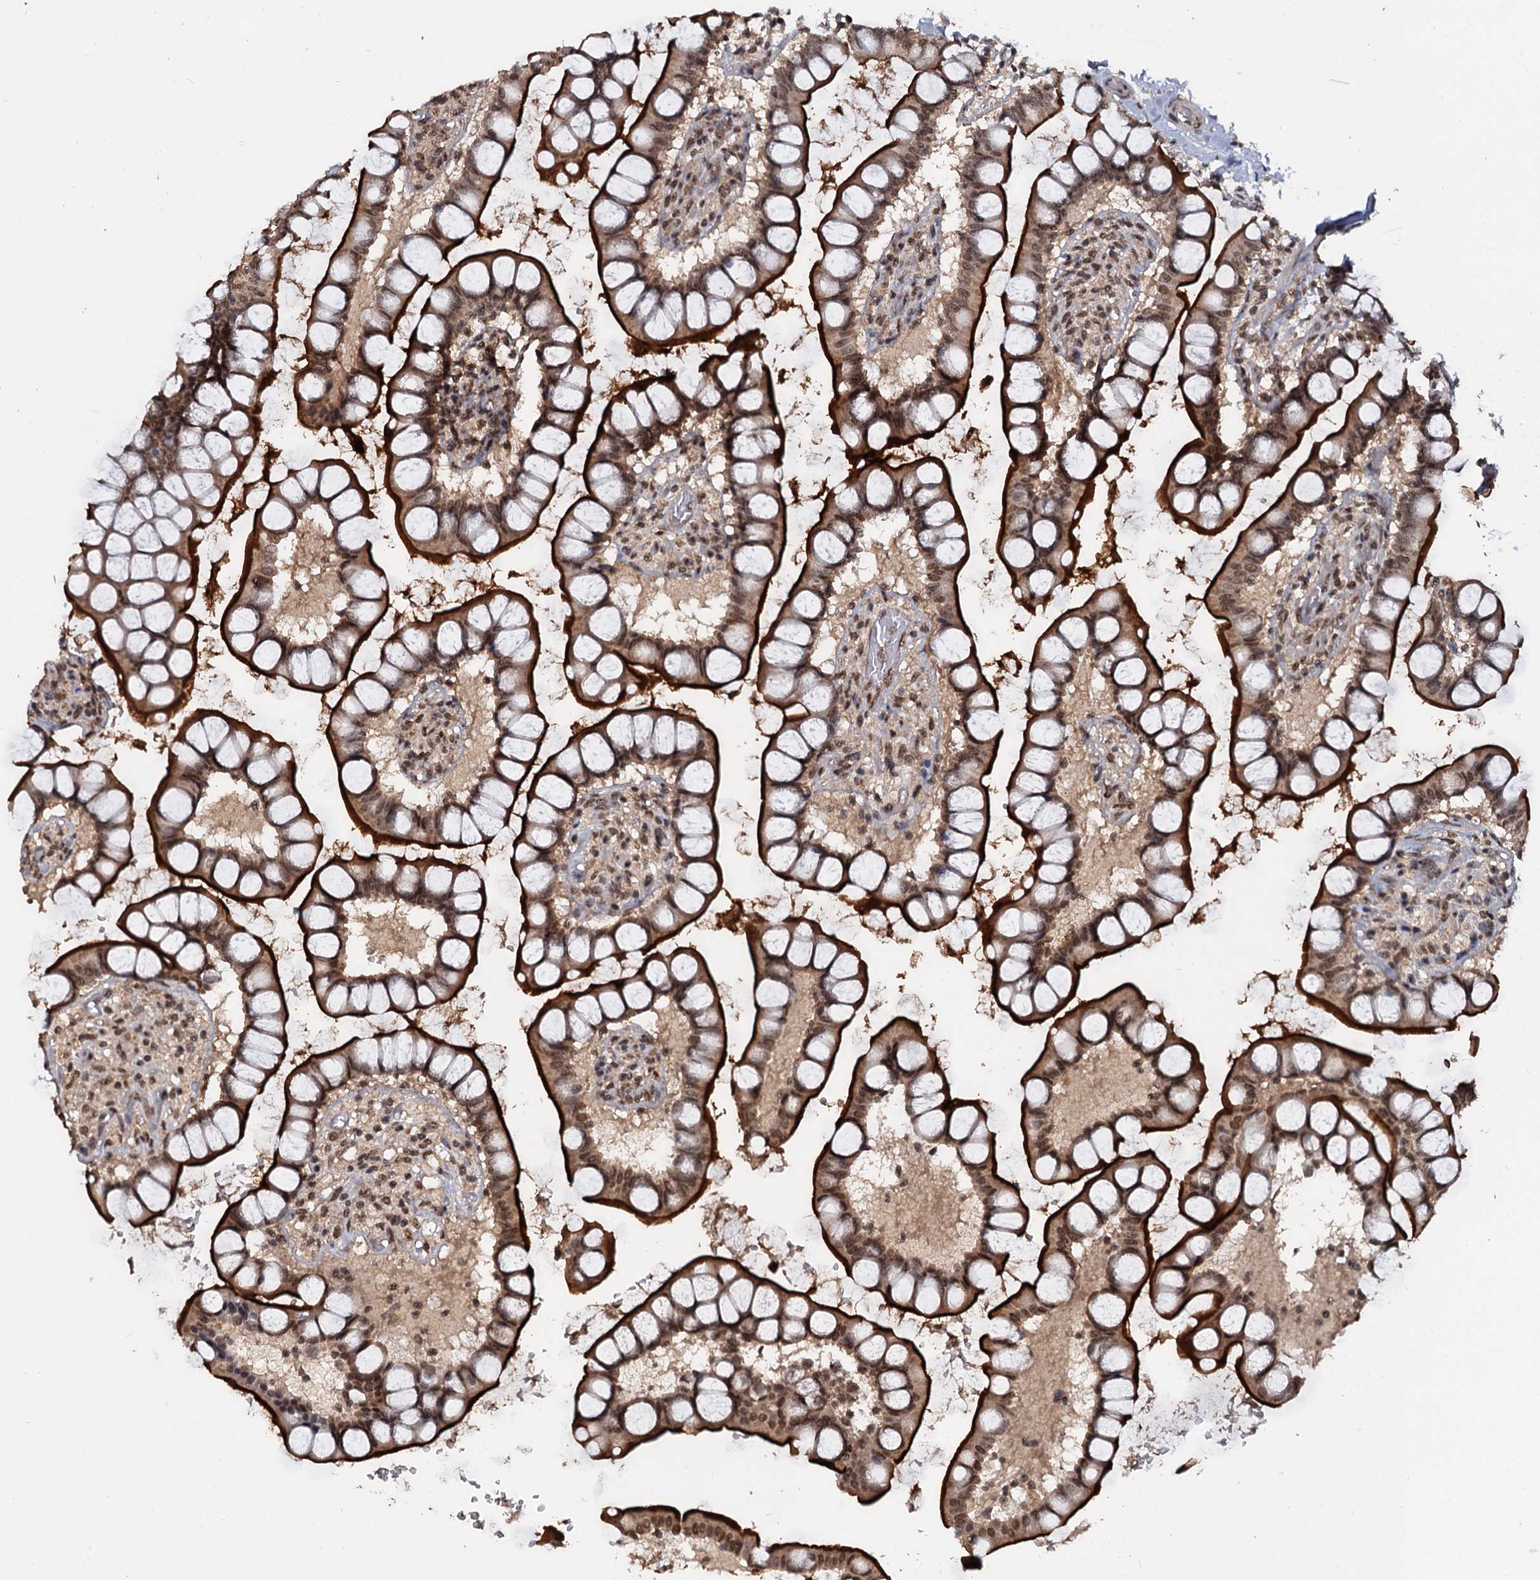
{"staining": {"intensity": "strong", "quantity": ">75%", "location": "cytoplasmic/membranous,nuclear"}, "tissue": "small intestine", "cell_type": "Glandular cells", "image_type": "normal", "snomed": [{"axis": "morphology", "description": "Normal tissue, NOS"}, {"axis": "topography", "description": "Small intestine"}], "caption": "The image shows a brown stain indicating the presence of a protein in the cytoplasmic/membranous,nuclear of glandular cells in small intestine.", "gene": "FAM216B", "patient": {"sex": "male", "age": 52}}